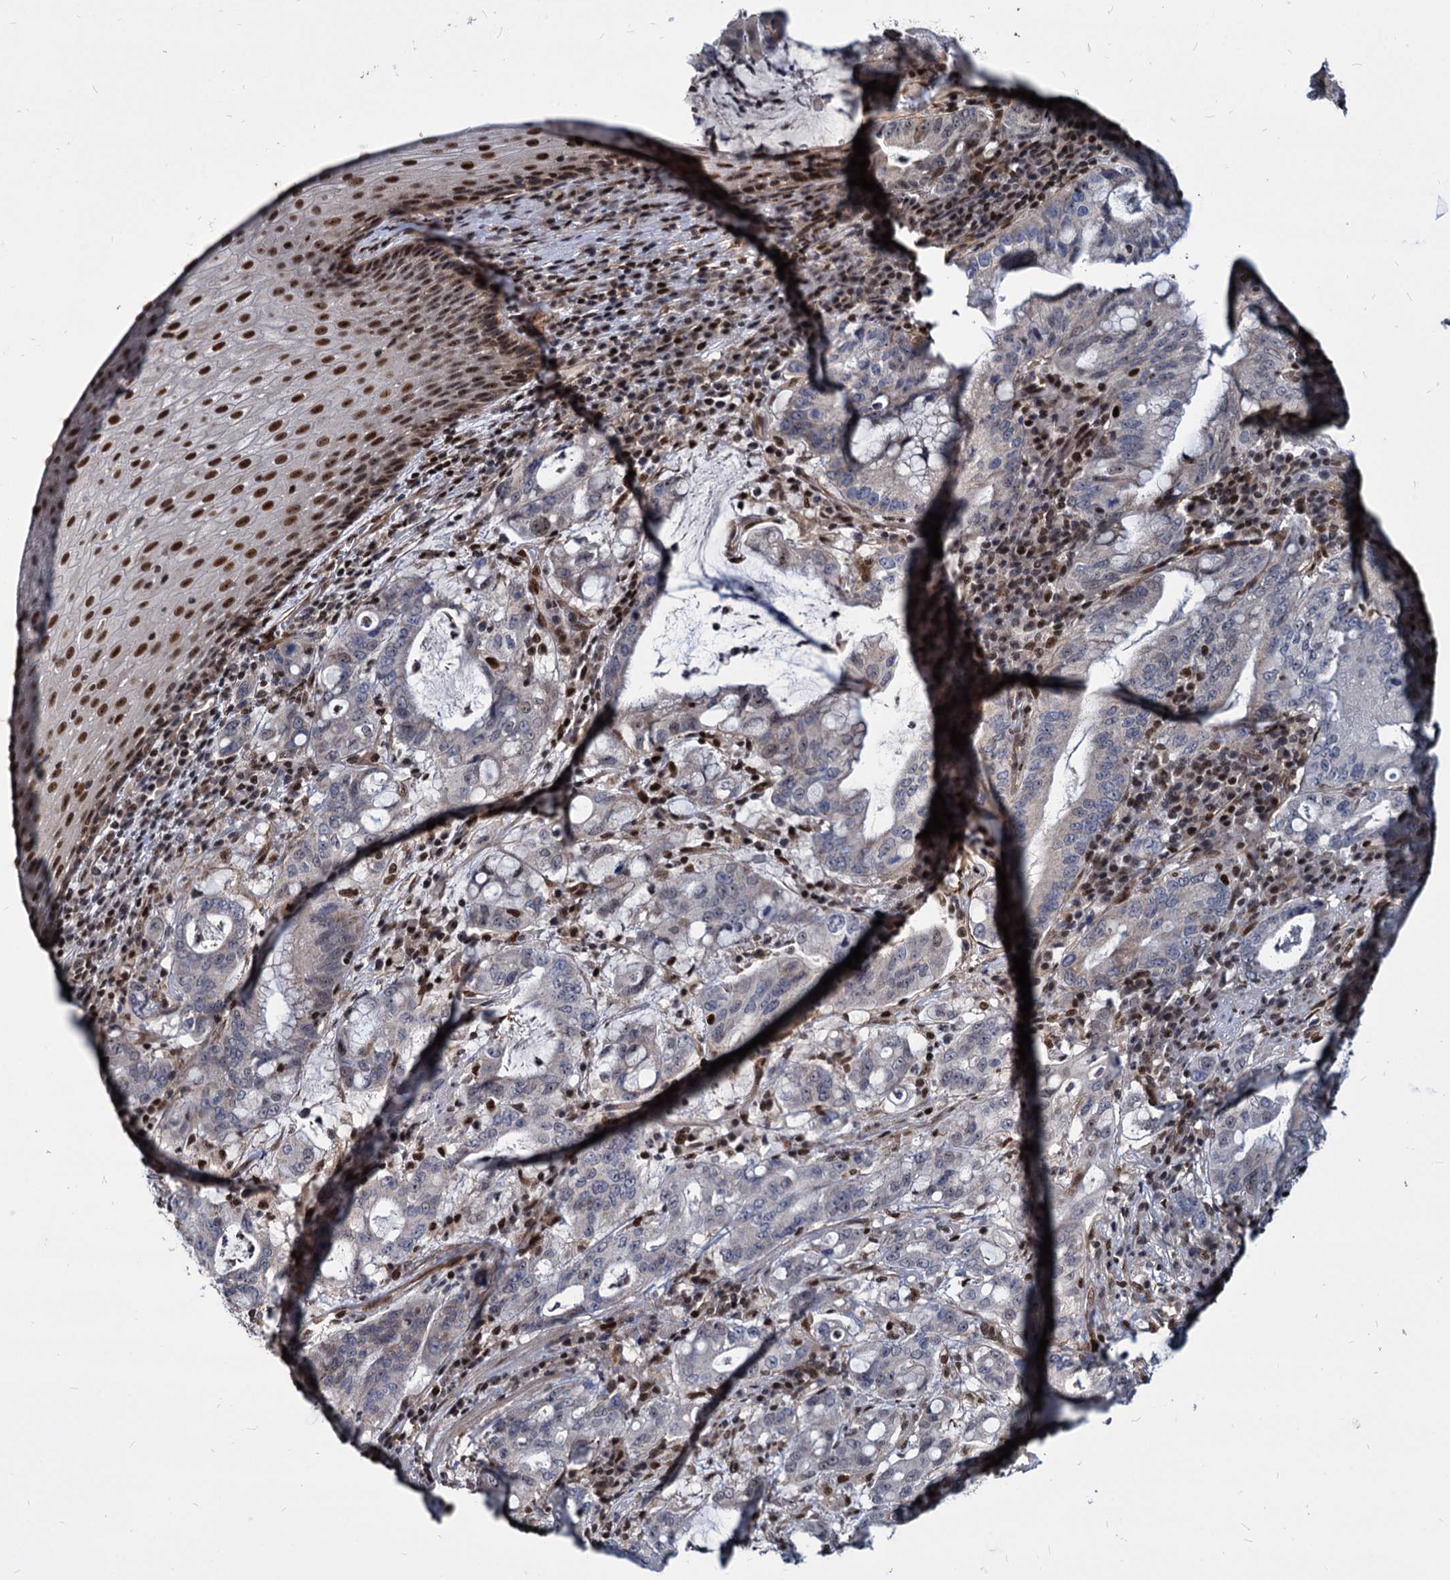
{"staining": {"intensity": "weak", "quantity": "<25%", "location": "nuclear"}, "tissue": "stomach cancer", "cell_type": "Tumor cells", "image_type": "cancer", "snomed": [{"axis": "morphology", "description": "Normal tissue, NOS"}, {"axis": "morphology", "description": "Adenocarcinoma, NOS"}, {"axis": "topography", "description": "Esophagus"}, {"axis": "topography", "description": "Stomach, upper"}, {"axis": "topography", "description": "Peripheral nerve tissue"}], "caption": "Protein analysis of stomach cancer displays no significant positivity in tumor cells.", "gene": "UBLCP1", "patient": {"sex": "male", "age": 62}}